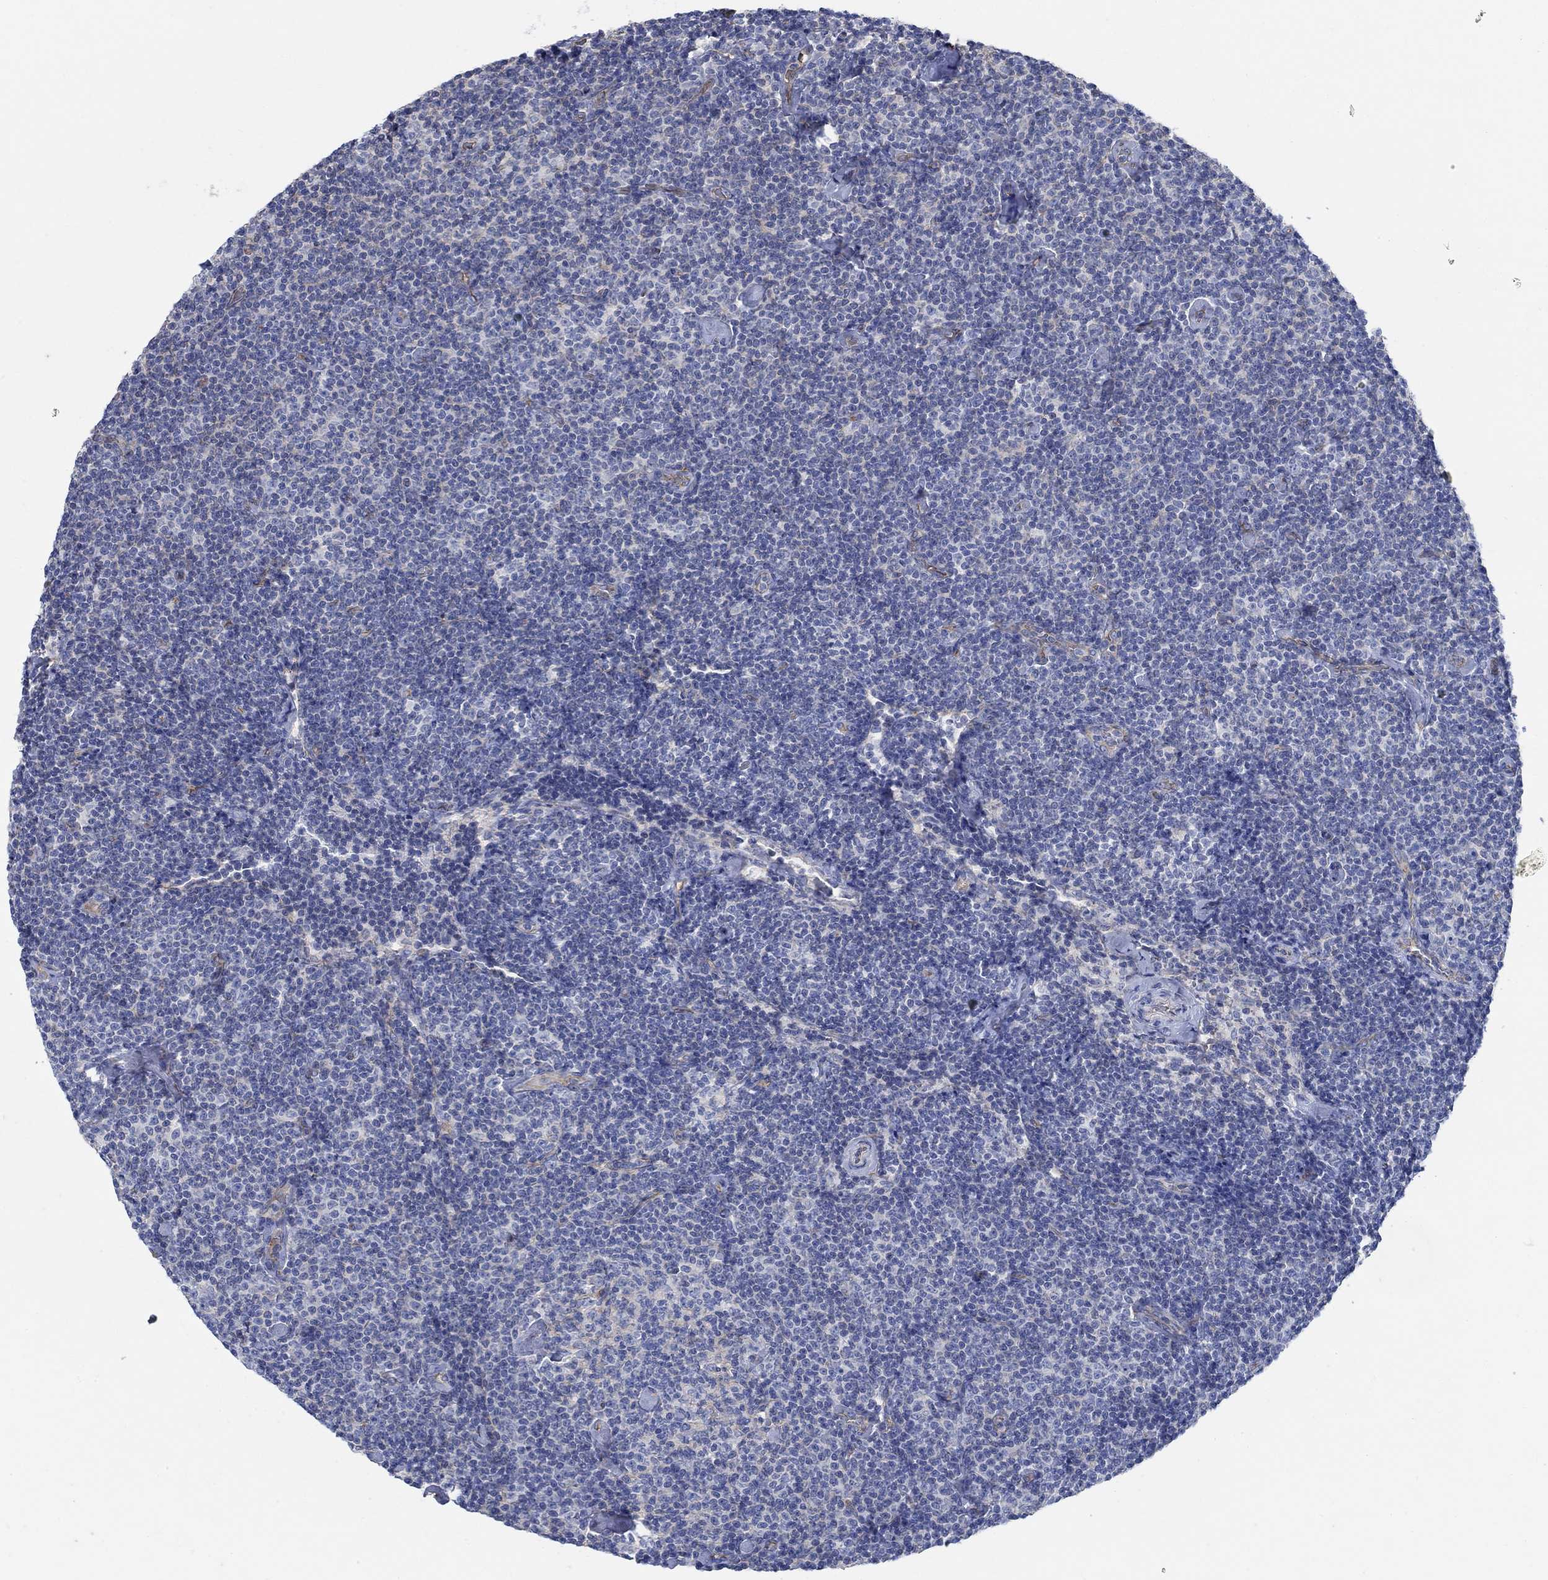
{"staining": {"intensity": "negative", "quantity": "none", "location": "none"}, "tissue": "lymphoma", "cell_type": "Tumor cells", "image_type": "cancer", "snomed": [{"axis": "morphology", "description": "Malignant lymphoma, non-Hodgkin's type, Low grade"}, {"axis": "topography", "description": "Lymph node"}], "caption": "Tumor cells are negative for protein expression in human low-grade malignant lymphoma, non-Hodgkin's type. (DAB IHC visualized using brightfield microscopy, high magnification).", "gene": "TMEM198", "patient": {"sex": "male", "age": 81}}